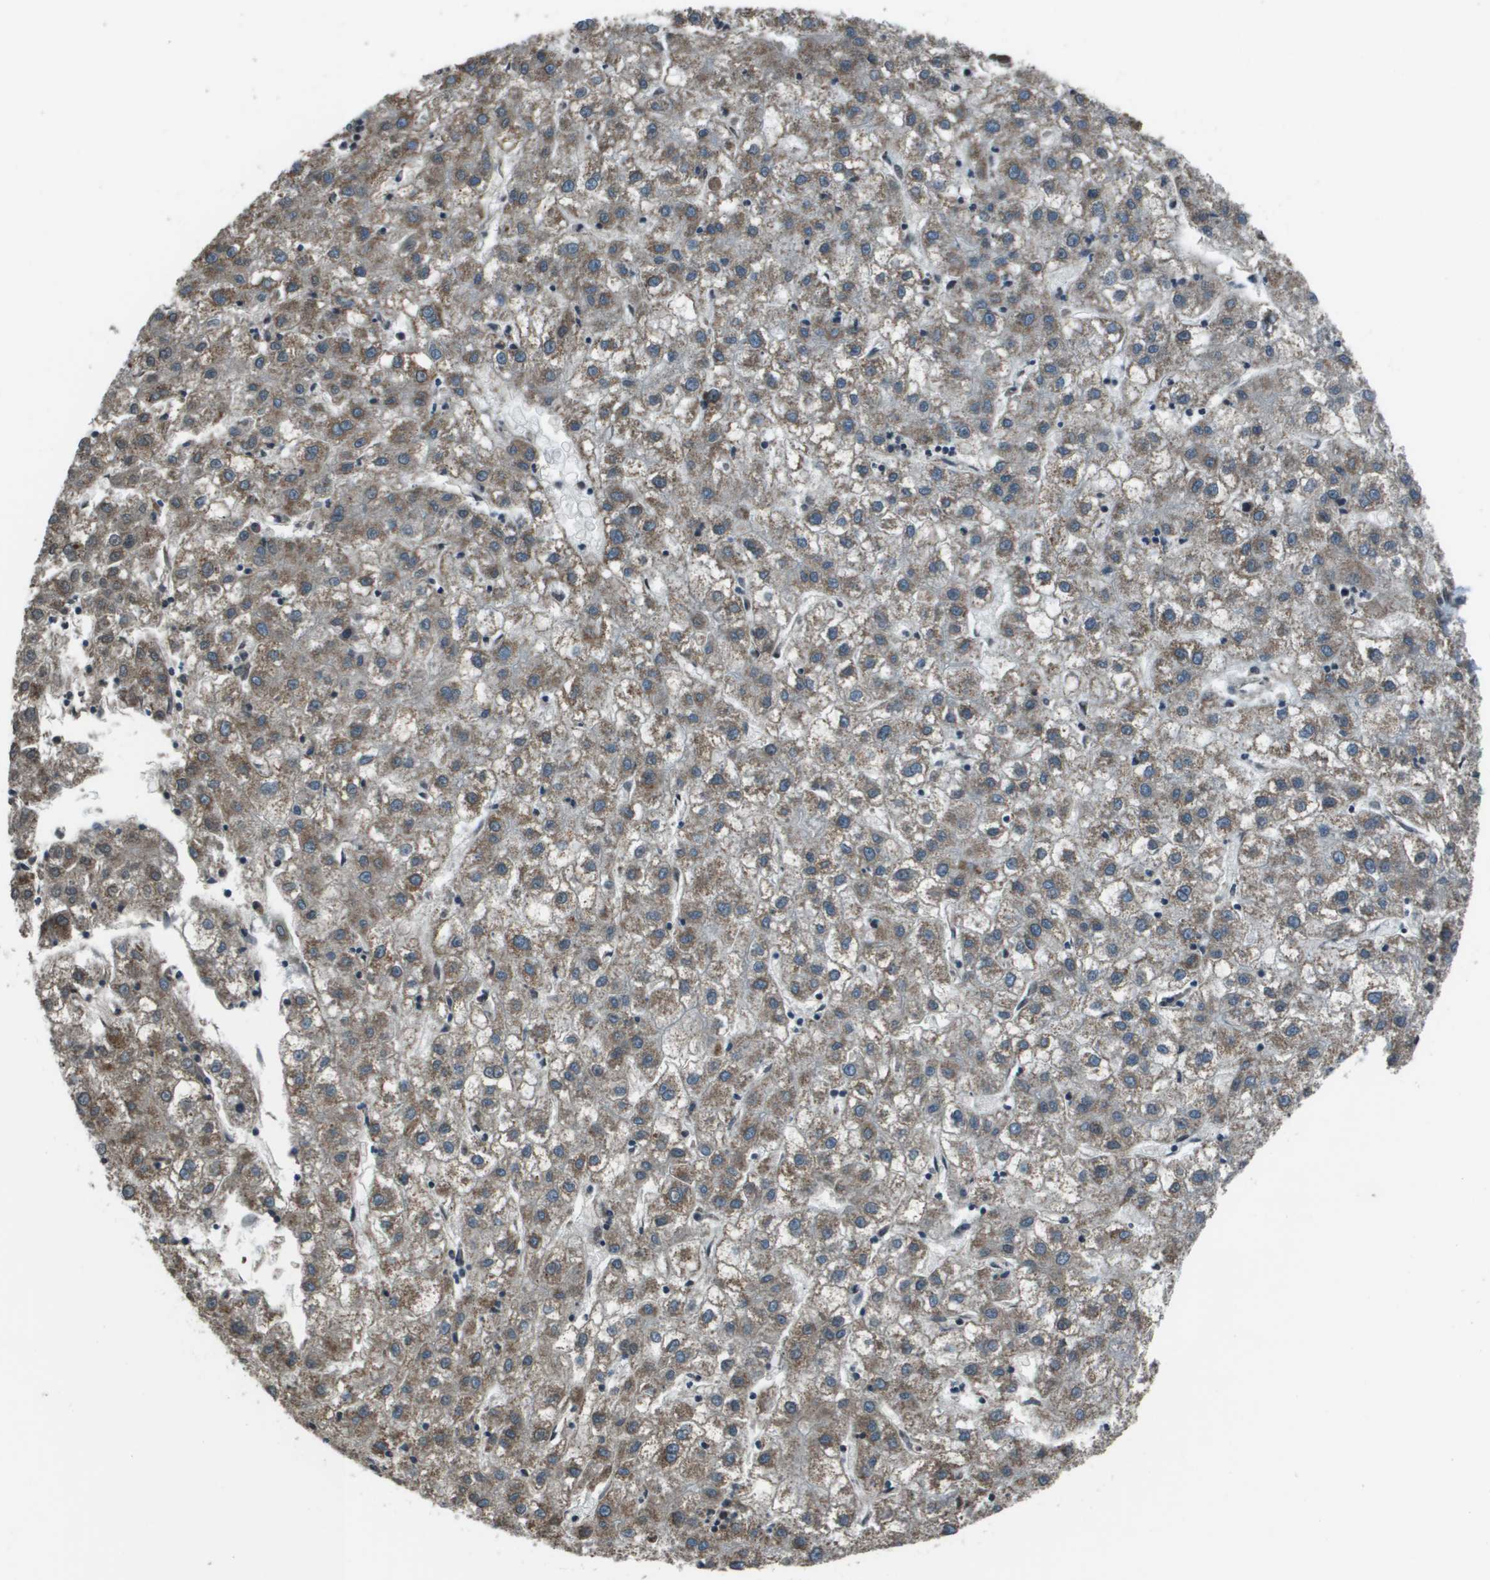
{"staining": {"intensity": "moderate", "quantity": ">75%", "location": "cytoplasmic/membranous"}, "tissue": "liver cancer", "cell_type": "Tumor cells", "image_type": "cancer", "snomed": [{"axis": "morphology", "description": "Carcinoma, Hepatocellular, NOS"}, {"axis": "topography", "description": "Liver"}], "caption": "Liver cancer stained for a protein shows moderate cytoplasmic/membranous positivity in tumor cells.", "gene": "PPFIA1", "patient": {"sex": "male", "age": 72}}